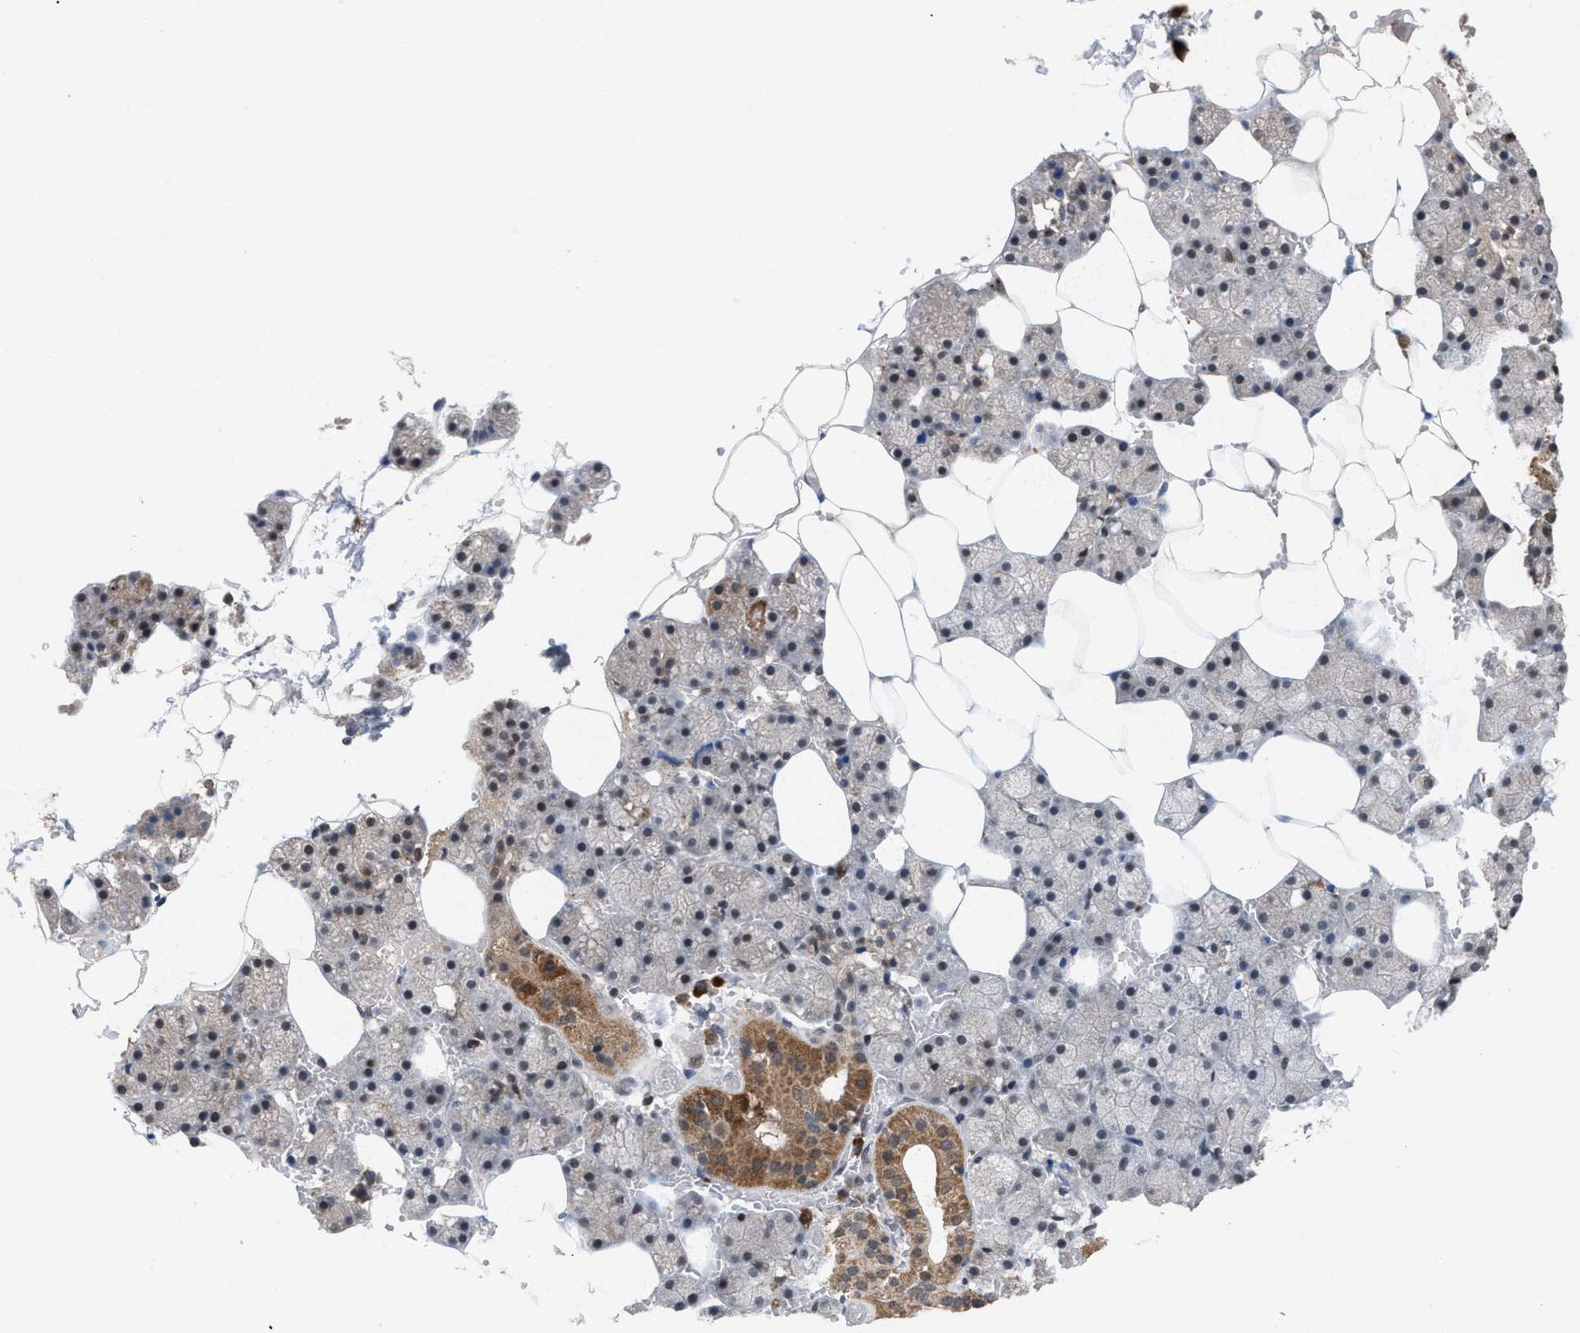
{"staining": {"intensity": "moderate", "quantity": "<25%", "location": "cytoplasmic/membranous"}, "tissue": "salivary gland", "cell_type": "Glandular cells", "image_type": "normal", "snomed": [{"axis": "morphology", "description": "Normal tissue, NOS"}, {"axis": "topography", "description": "Salivary gland"}], "caption": "High-magnification brightfield microscopy of benign salivary gland stained with DAB (3,3'-diaminobenzidine) (brown) and counterstained with hematoxylin (blue). glandular cells exhibit moderate cytoplasmic/membranous staining is appreciated in approximately<25% of cells.", "gene": "C9orf78", "patient": {"sex": "male", "age": 62}}